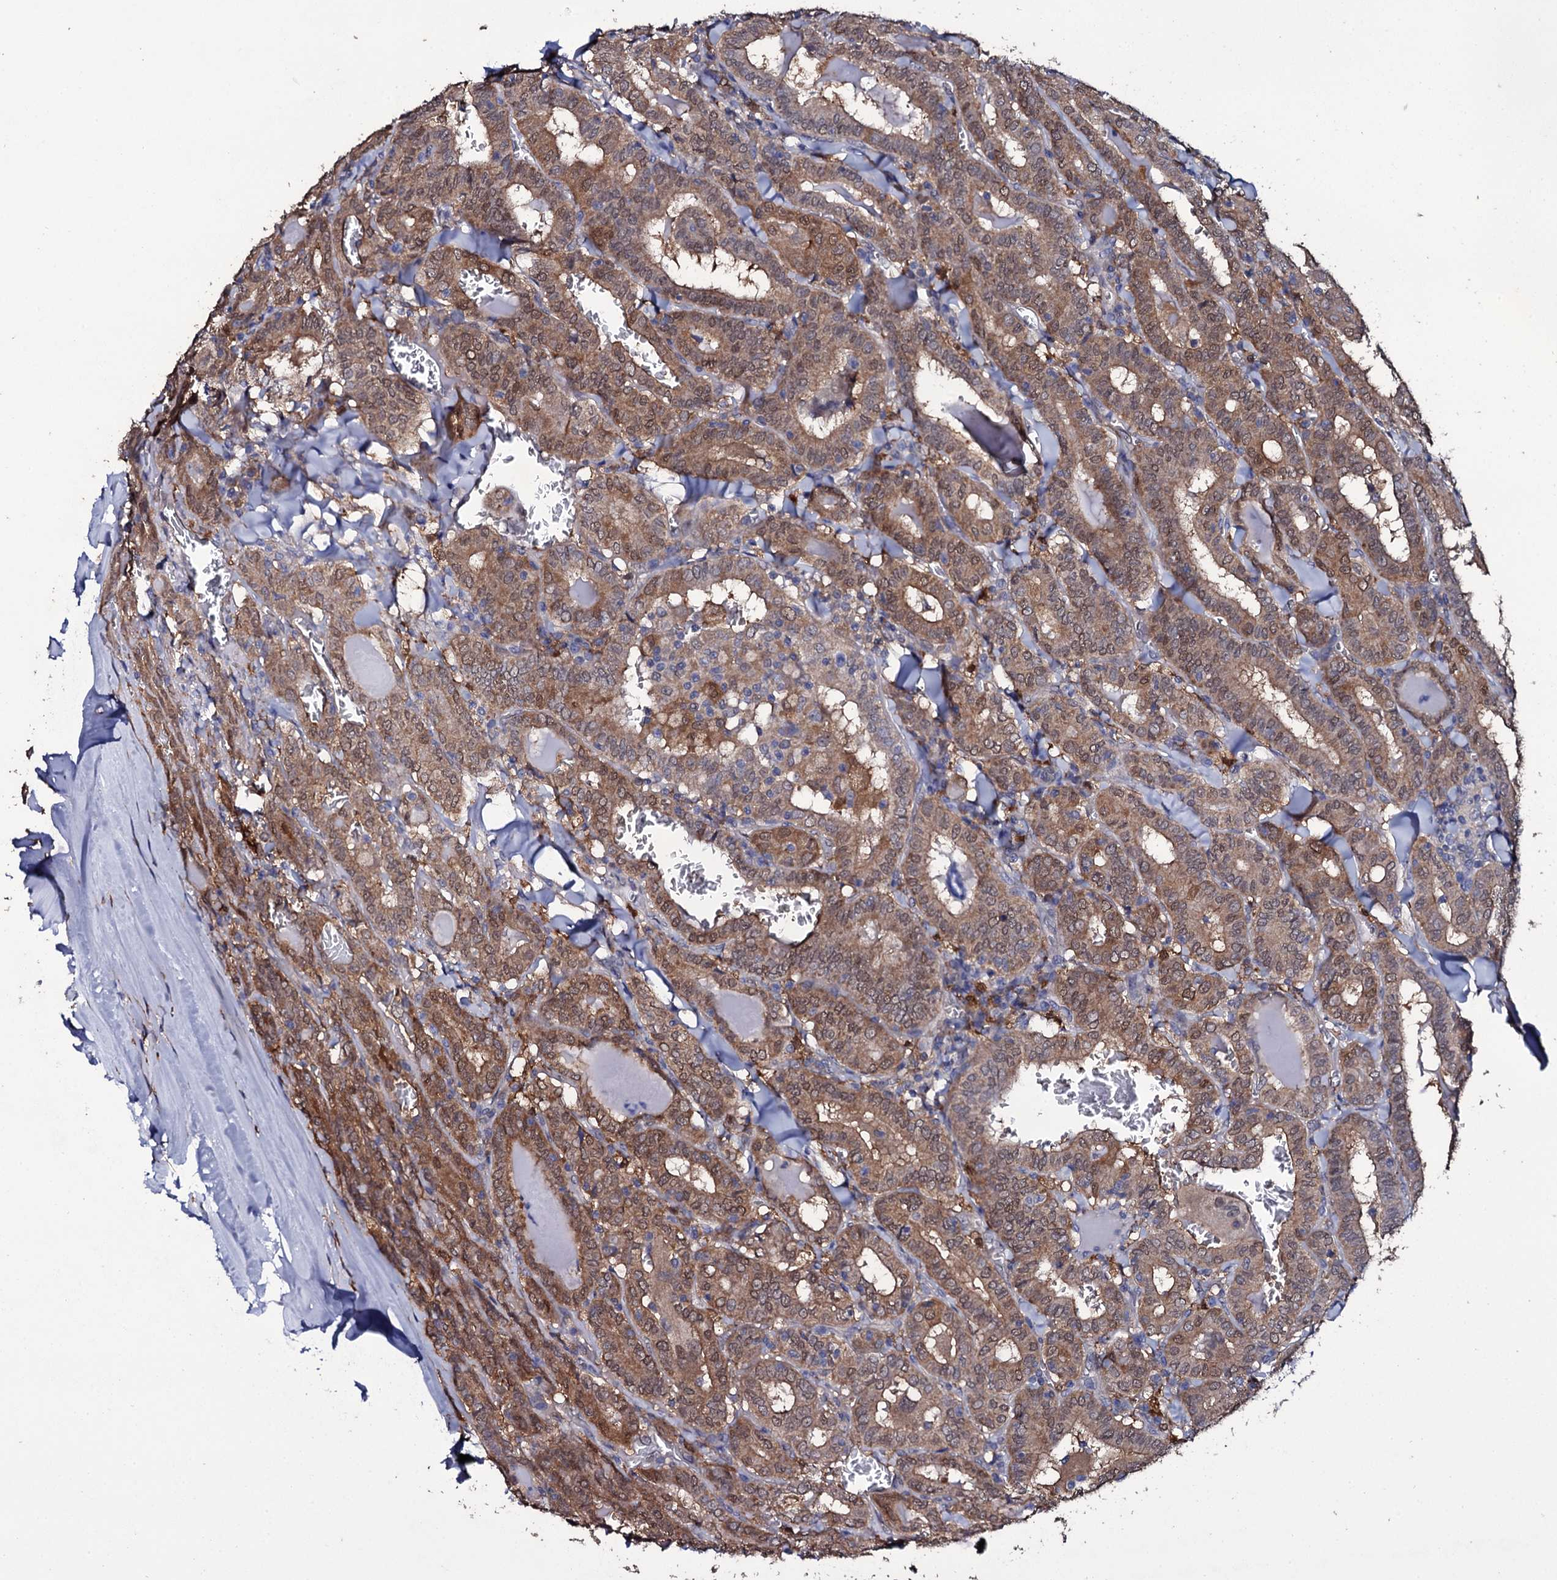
{"staining": {"intensity": "moderate", "quantity": ">75%", "location": "cytoplasmic/membranous,nuclear"}, "tissue": "thyroid cancer", "cell_type": "Tumor cells", "image_type": "cancer", "snomed": [{"axis": "morphology", "description": "Papillary adenocarcinoma, NOS"}, {"axis": "topography", "description": "Thyroid gland"}], "caption": "The immunohistochemical stain shows moderate cytoplasmic/membranous and nuclear staining in tumor cells of papillary adenocarcinoma (thyroid) tissue.", "gene": "CRYL1", "patient": {"sex": "female", "age": 72}}